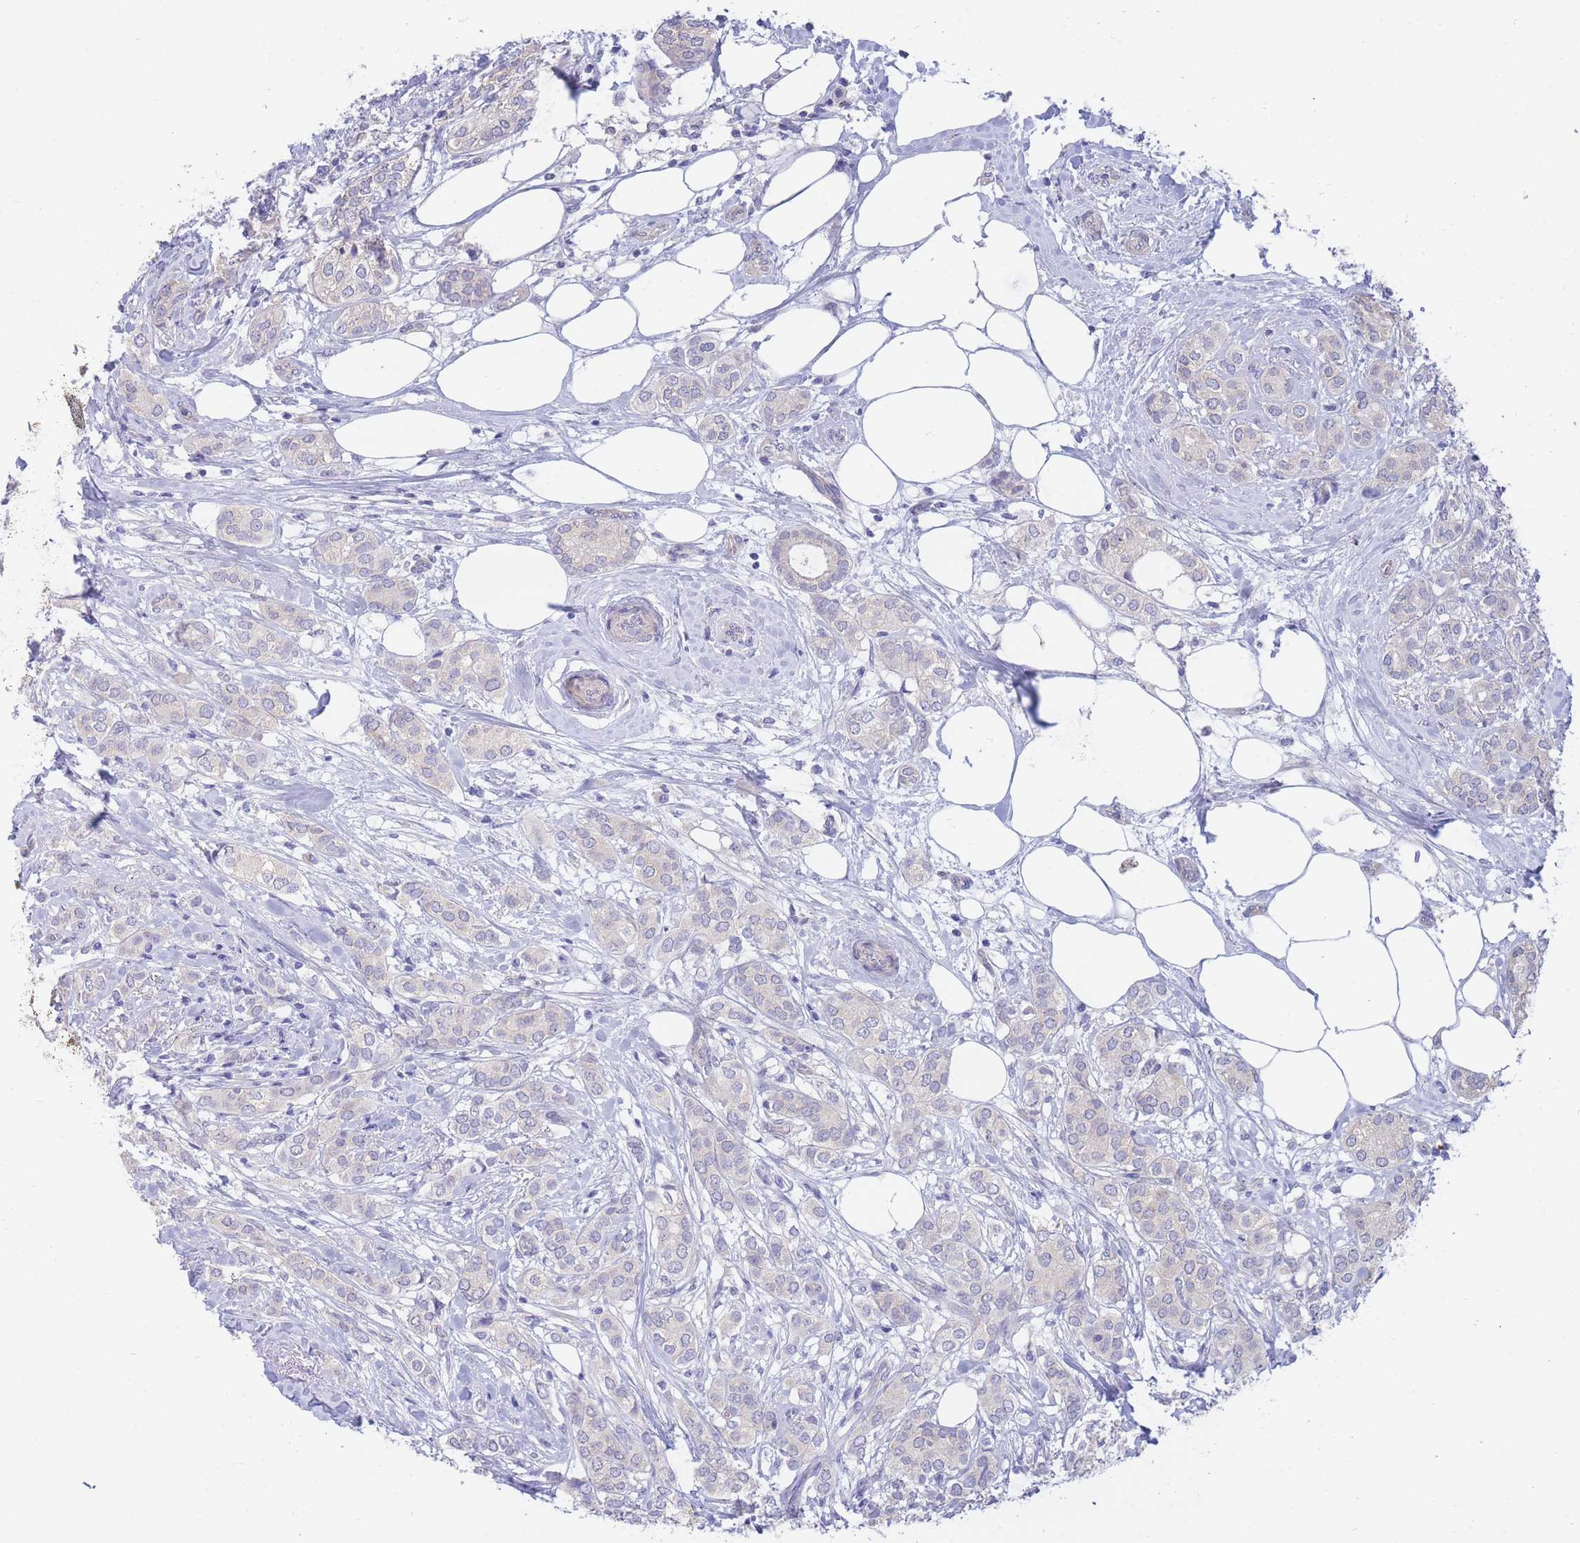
{"staining": {"intensity": "negative", "quantity": "none", "location": "none"}, "tissue": "breast cancer", "cell_type": "Tumor cells", "image_type": "cancer", "snomed": [{"axis": "morphology", "description": "Duct carcinoma"}, {"axis": "topography", "description": "Breast"}], "caption": "Immunohistochemical staining of breast cancer displays no significant staining in tumor cells. The staining was performed using DAB to visualize the protein expression in brown, while the nuclei were stained in blue with hematoxylin (Magnification: 20x).", "gene": "SUGT1", "patient": {"sex": "female", "age": 73}}